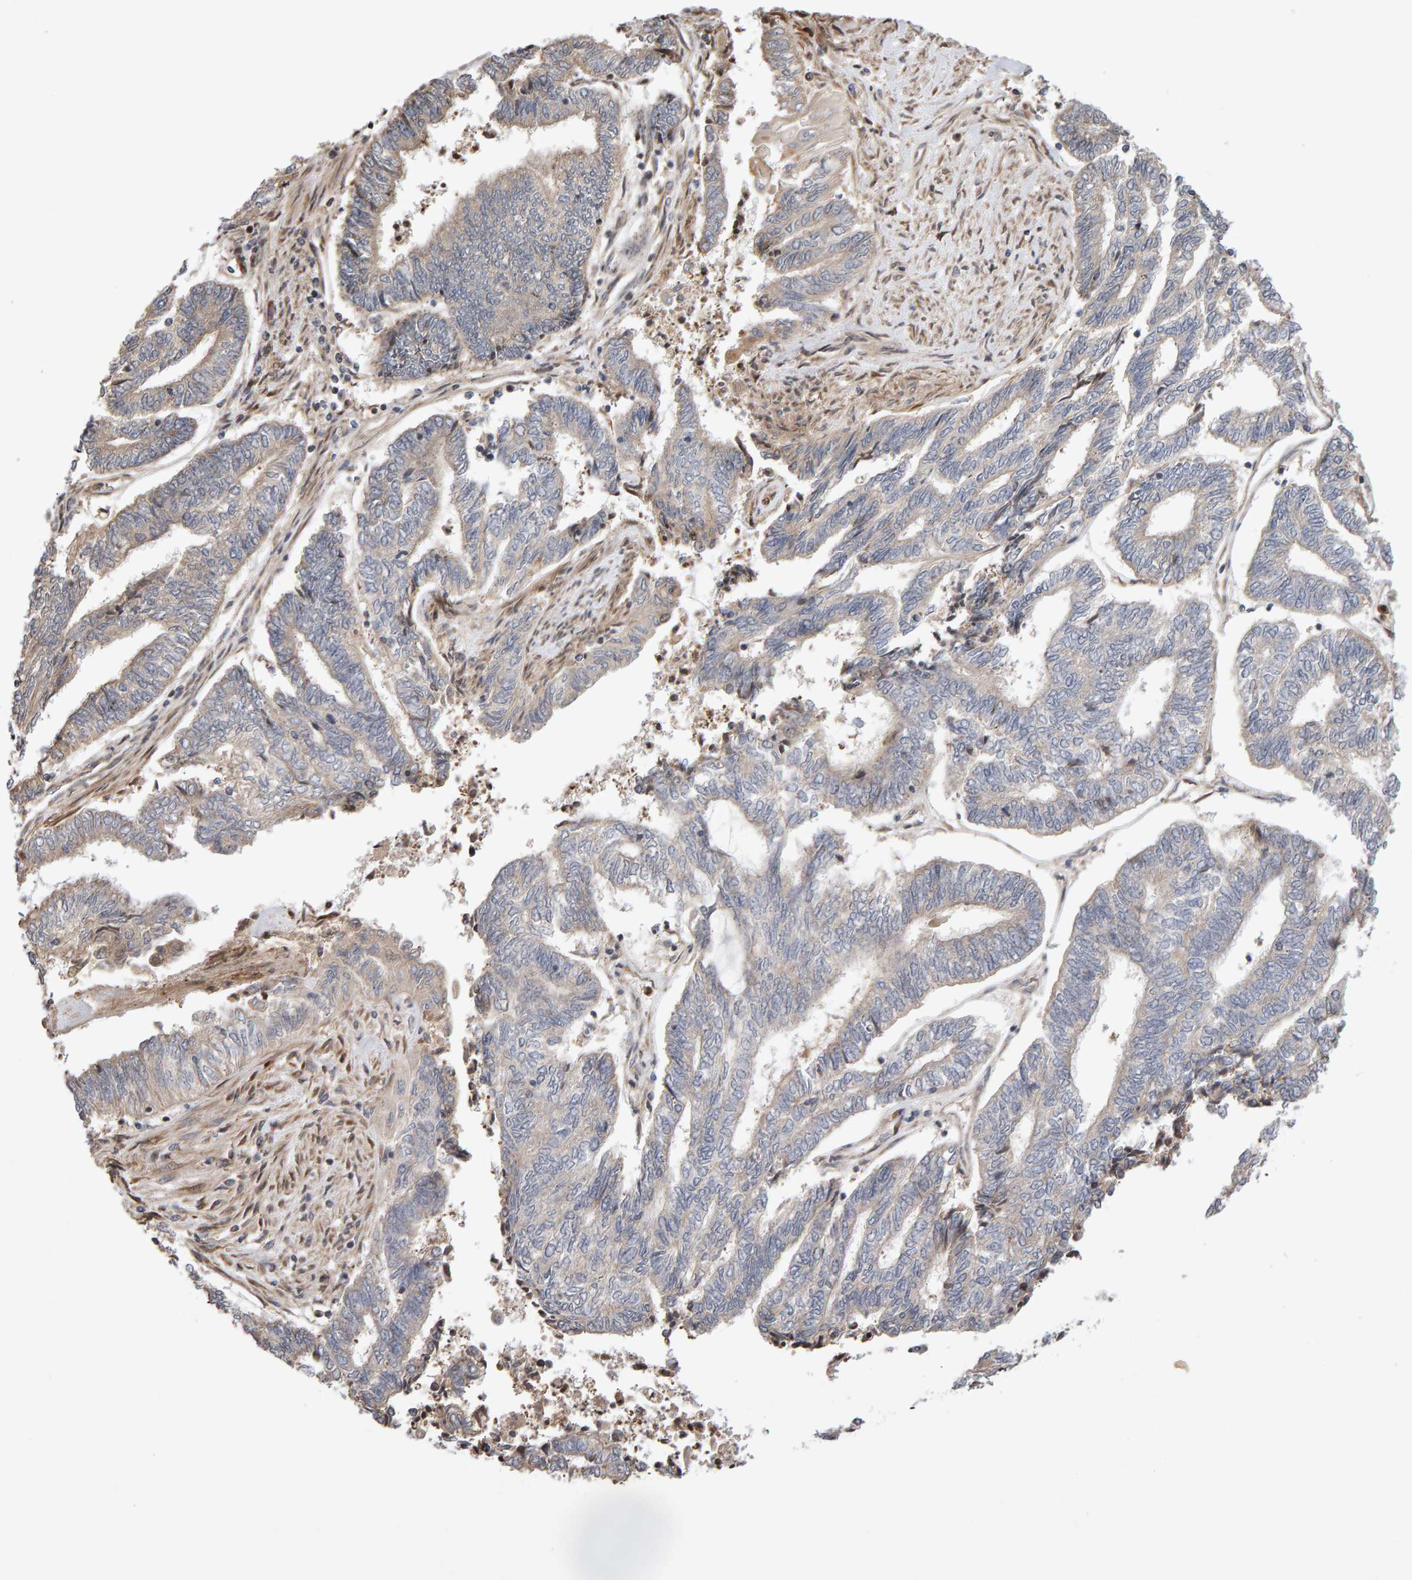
{"staining": {"intensity": "weak", "quantity": "<25%", "location": "cytoplasmic/membranous"}, "tissue": "endometrial cancer", "cell_type": "Tumor cells", "image_type": "cancer", "snomed": [{"axis": "morphology", "description": "Adenocarcinoma, NOS"}, {"axis": "topography", "description": "Uterus"}, {"axis": "topography", "description": "Endometrium"}], "caption": "High magnification brightfield microscopy of adenocarcinoma (endometrial) stained with DAB (3,3'-diaminobenzidine) (brown) and counterstained with hematoxylin (blue): tumor cells show no significant positivity. (DAB (3,3'-diaminobenzidine) immunohistochemistry (IHC) with hematoxylin counter stain).", "gene": "LZTS1", "patient": {"sex": "female", "age": 70}}